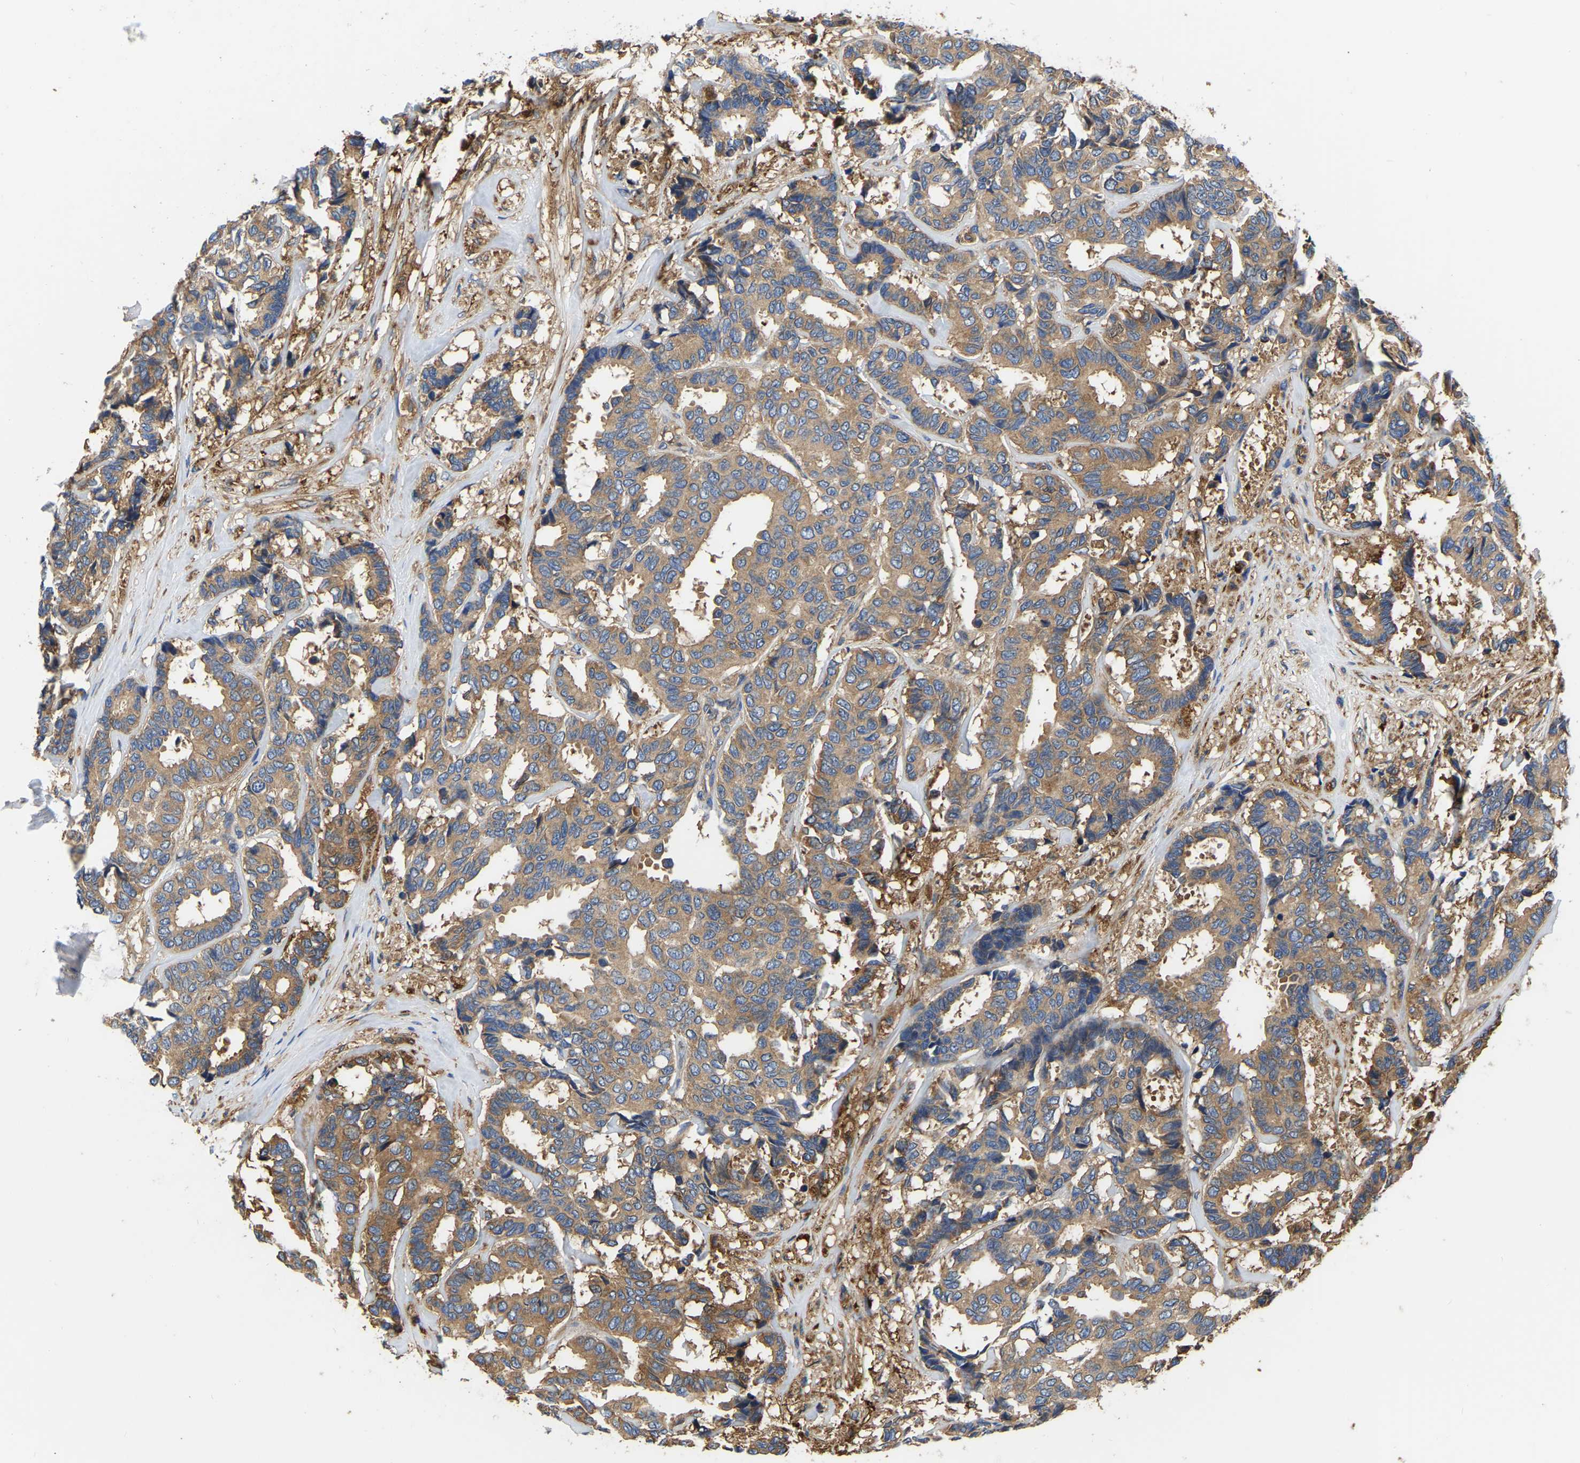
{"staining": {"intensity": "moderate", "quantity": ">75%", "location": "cytoplasmic/membranous"}, "tissue": "breast cancer", "cell_type": "Tumor cells", "image_type": "cancer", "snomed": [{"axis": "morphology", "description": "Duct carcinoma"}, {"axis": "topography", "description": "Breast"}], "caption": "A brown stain highlights moderate cytoplasmic/membranous expression of a protein in breast cancer tumor cells.", "gene": "GARS1", "patient": {"sex": "female", "age": 87}}